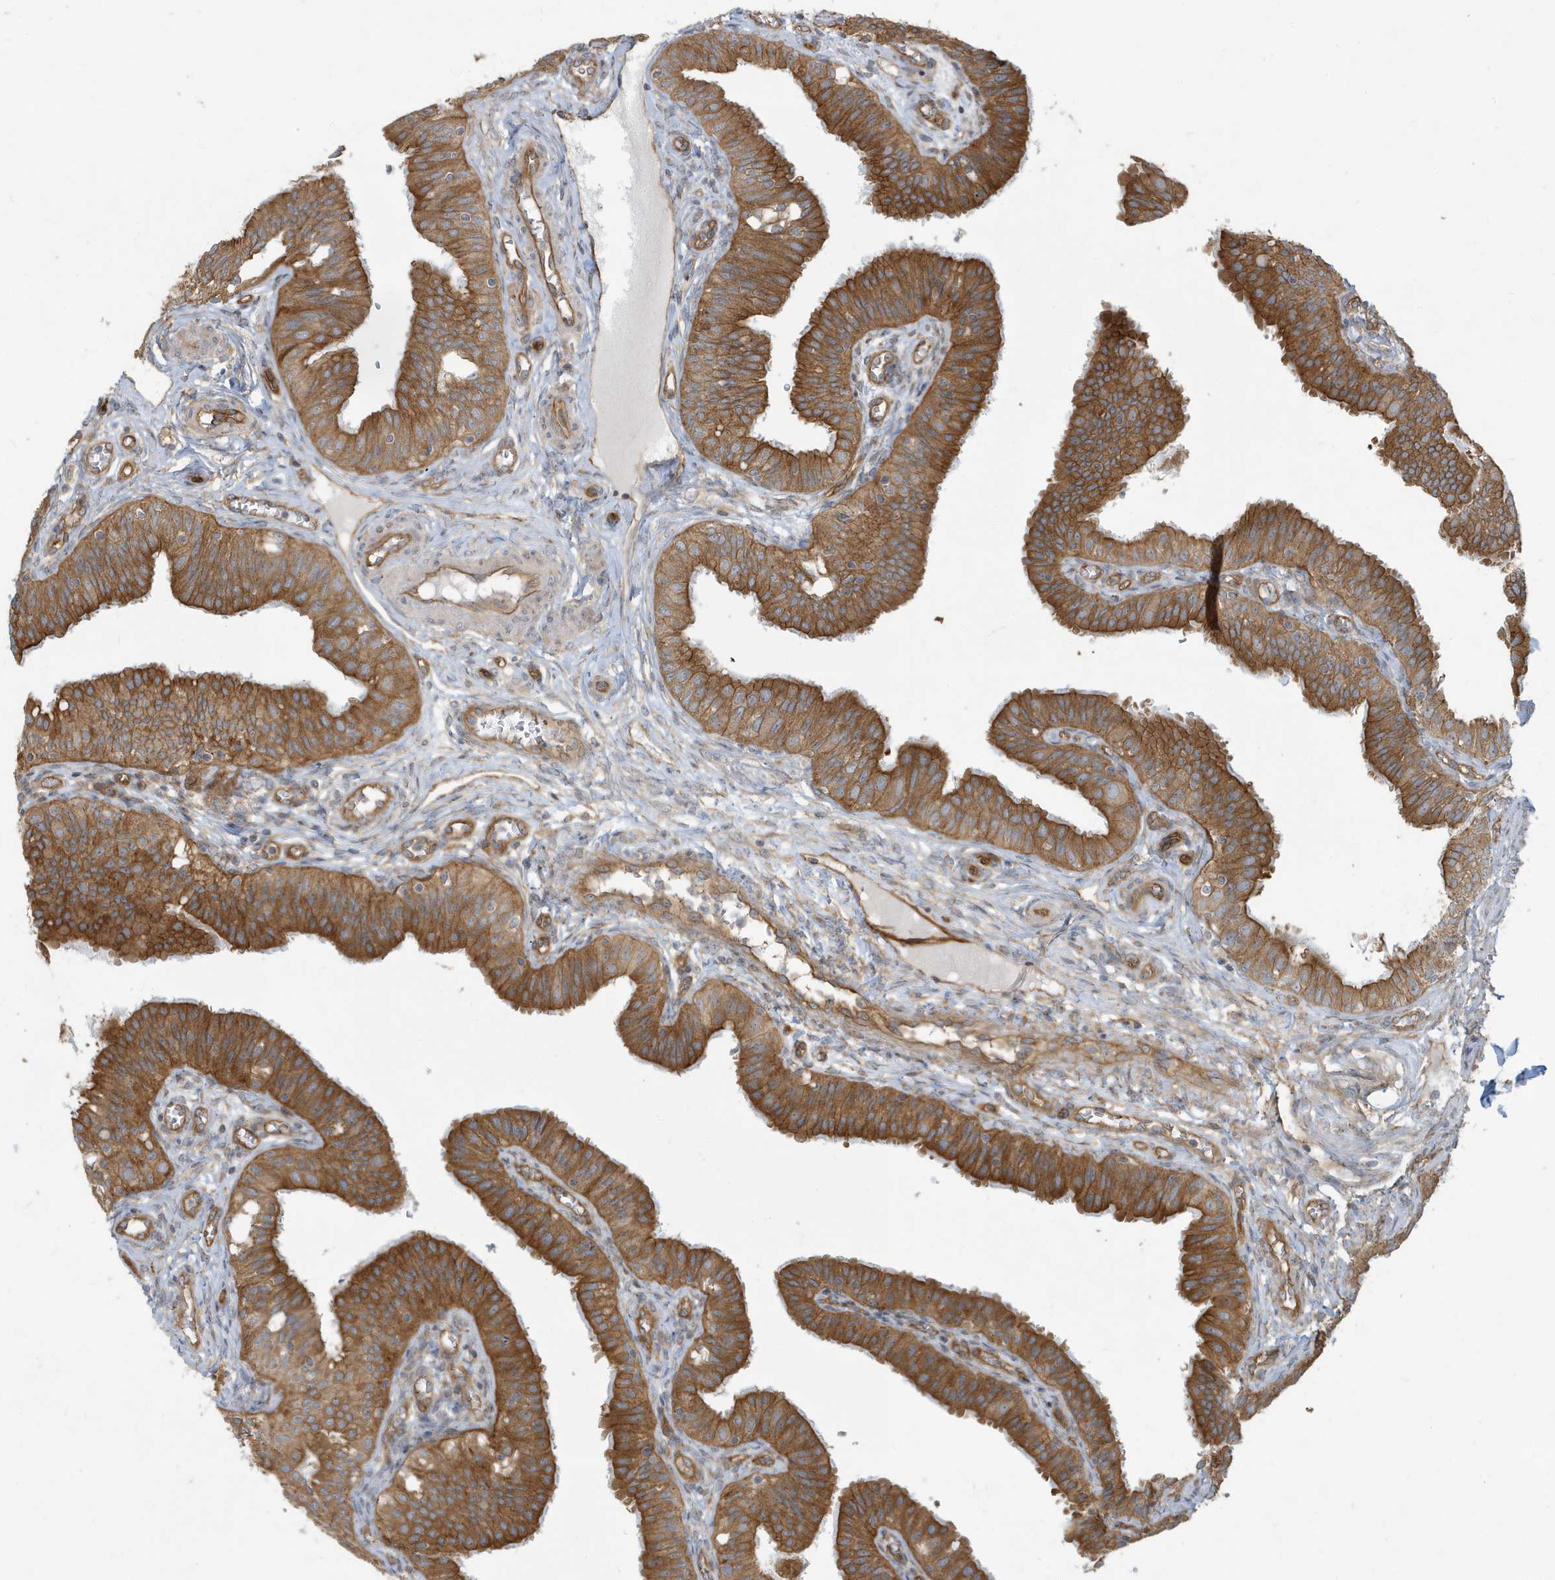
{"staining": {"intensity": "strong", "quantity": ">75%", "location": "cytoplasmic/membranous"}, "tissue": "fallopian tube", "cell_type": "Glandular cells", "image_type": "normal", "snomed": [{"axis": "morphology", "description": "Normal tissue, NOS"}, {"axis": "topography", "description": "Fallopian tube"}, {"axis": "topography", "description": "Ovary"}], "caption": "Unremarkable fallopian tube was stained to show a protein in brown. There is high levels of strong cytoplasmic/membranous expression in about >75% of glandular cells. The staining was performed using DAB to visualize the protein expression in brown, while the nuclei were stained in blue with hematoxylin (Magnification: 20x).", "gene": "ATP23", "patient": {"sex": "female", "age": 42}}